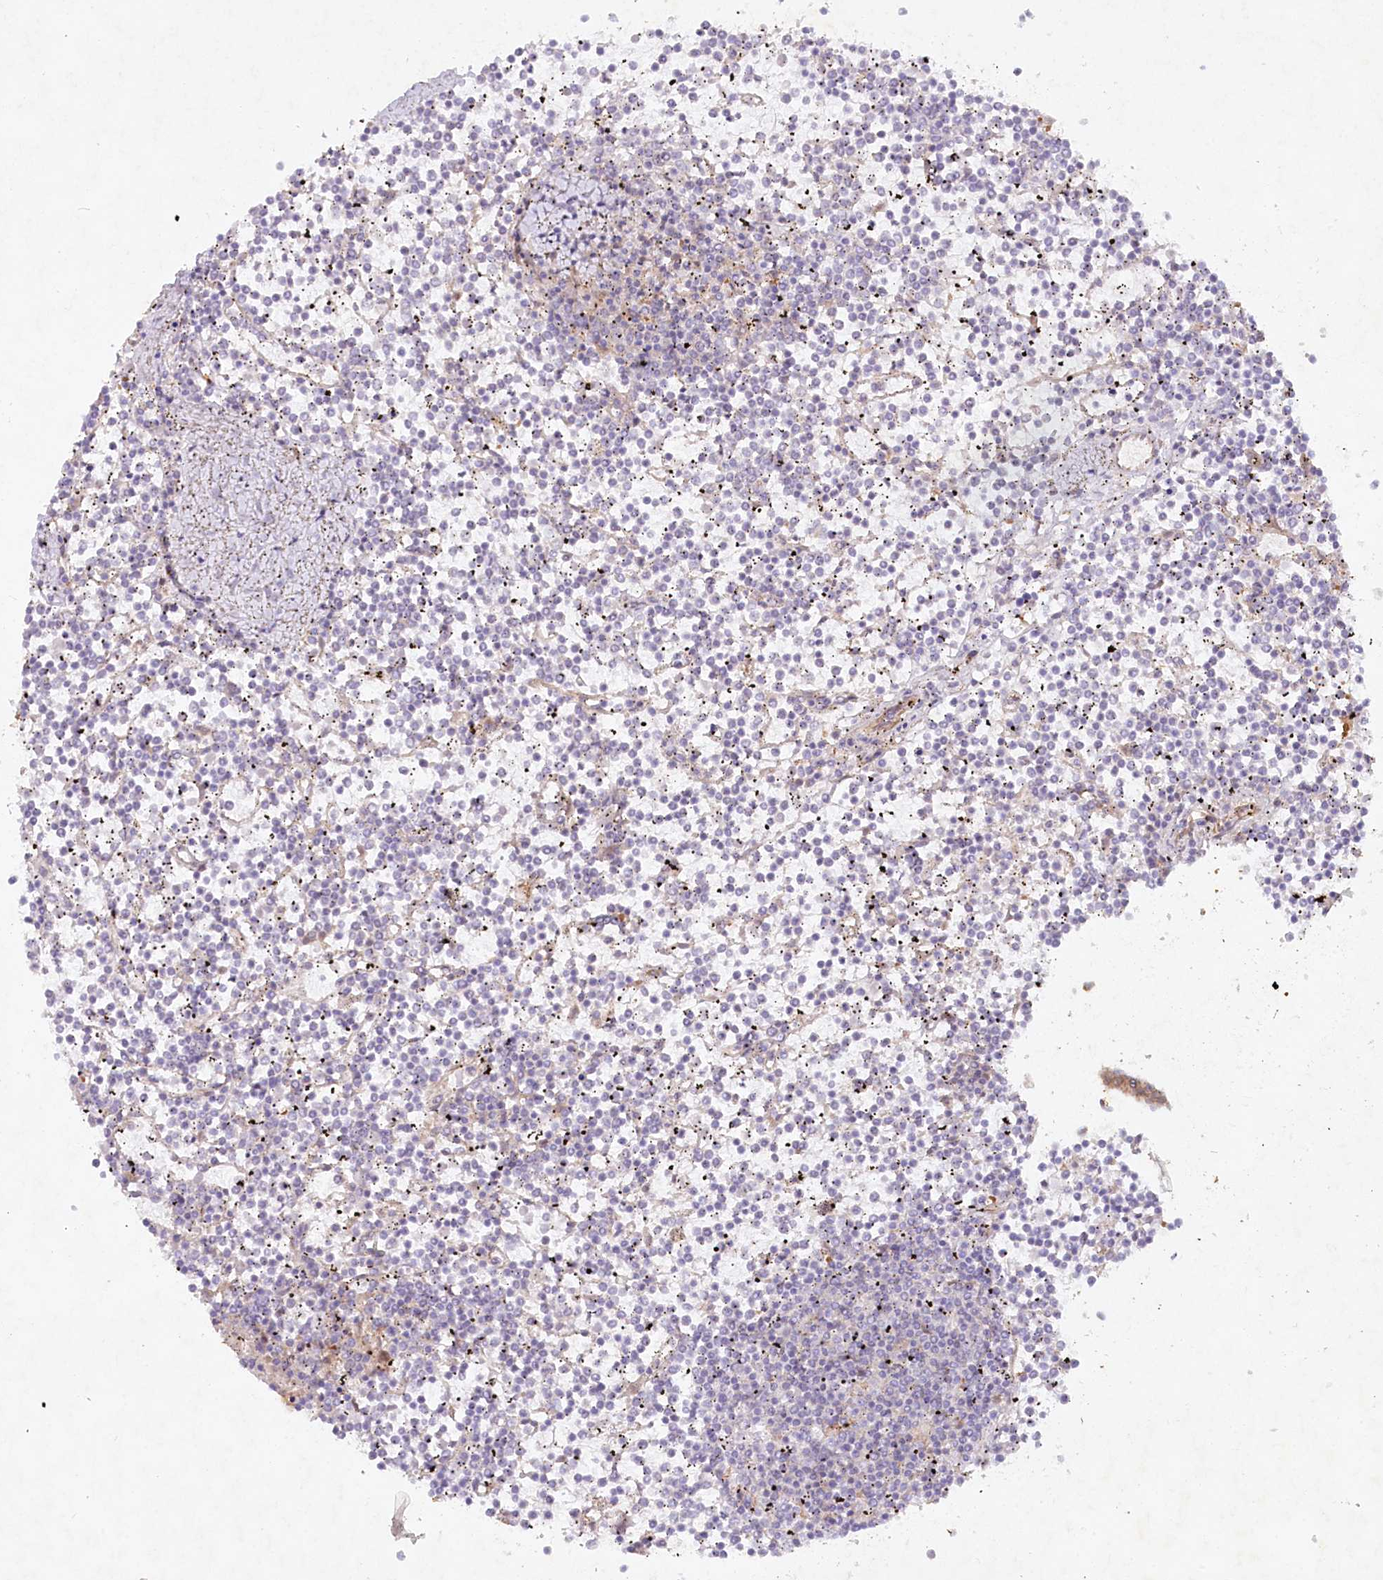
{"staining": {"intensity": "negative", "quantity": "none", "location": "none"}, "tissue": "lymphoma", "cell_type": "Tumor cells", "image_type": "cancer", "snomed": [{"axis": "morphology", "description": "Malignant lymphoma, non-Hodgkin's type, Low grade"}, {"axis": "topography", "description": "Spleen"}], "caption": "This is a image of IHC staining of low-grade malignant lymphoma, non-Hodgkin's type, which shows no positivity in tumor cells.", "gene": "TNIP1", "patient": {"sex": "female", "age": 19}}